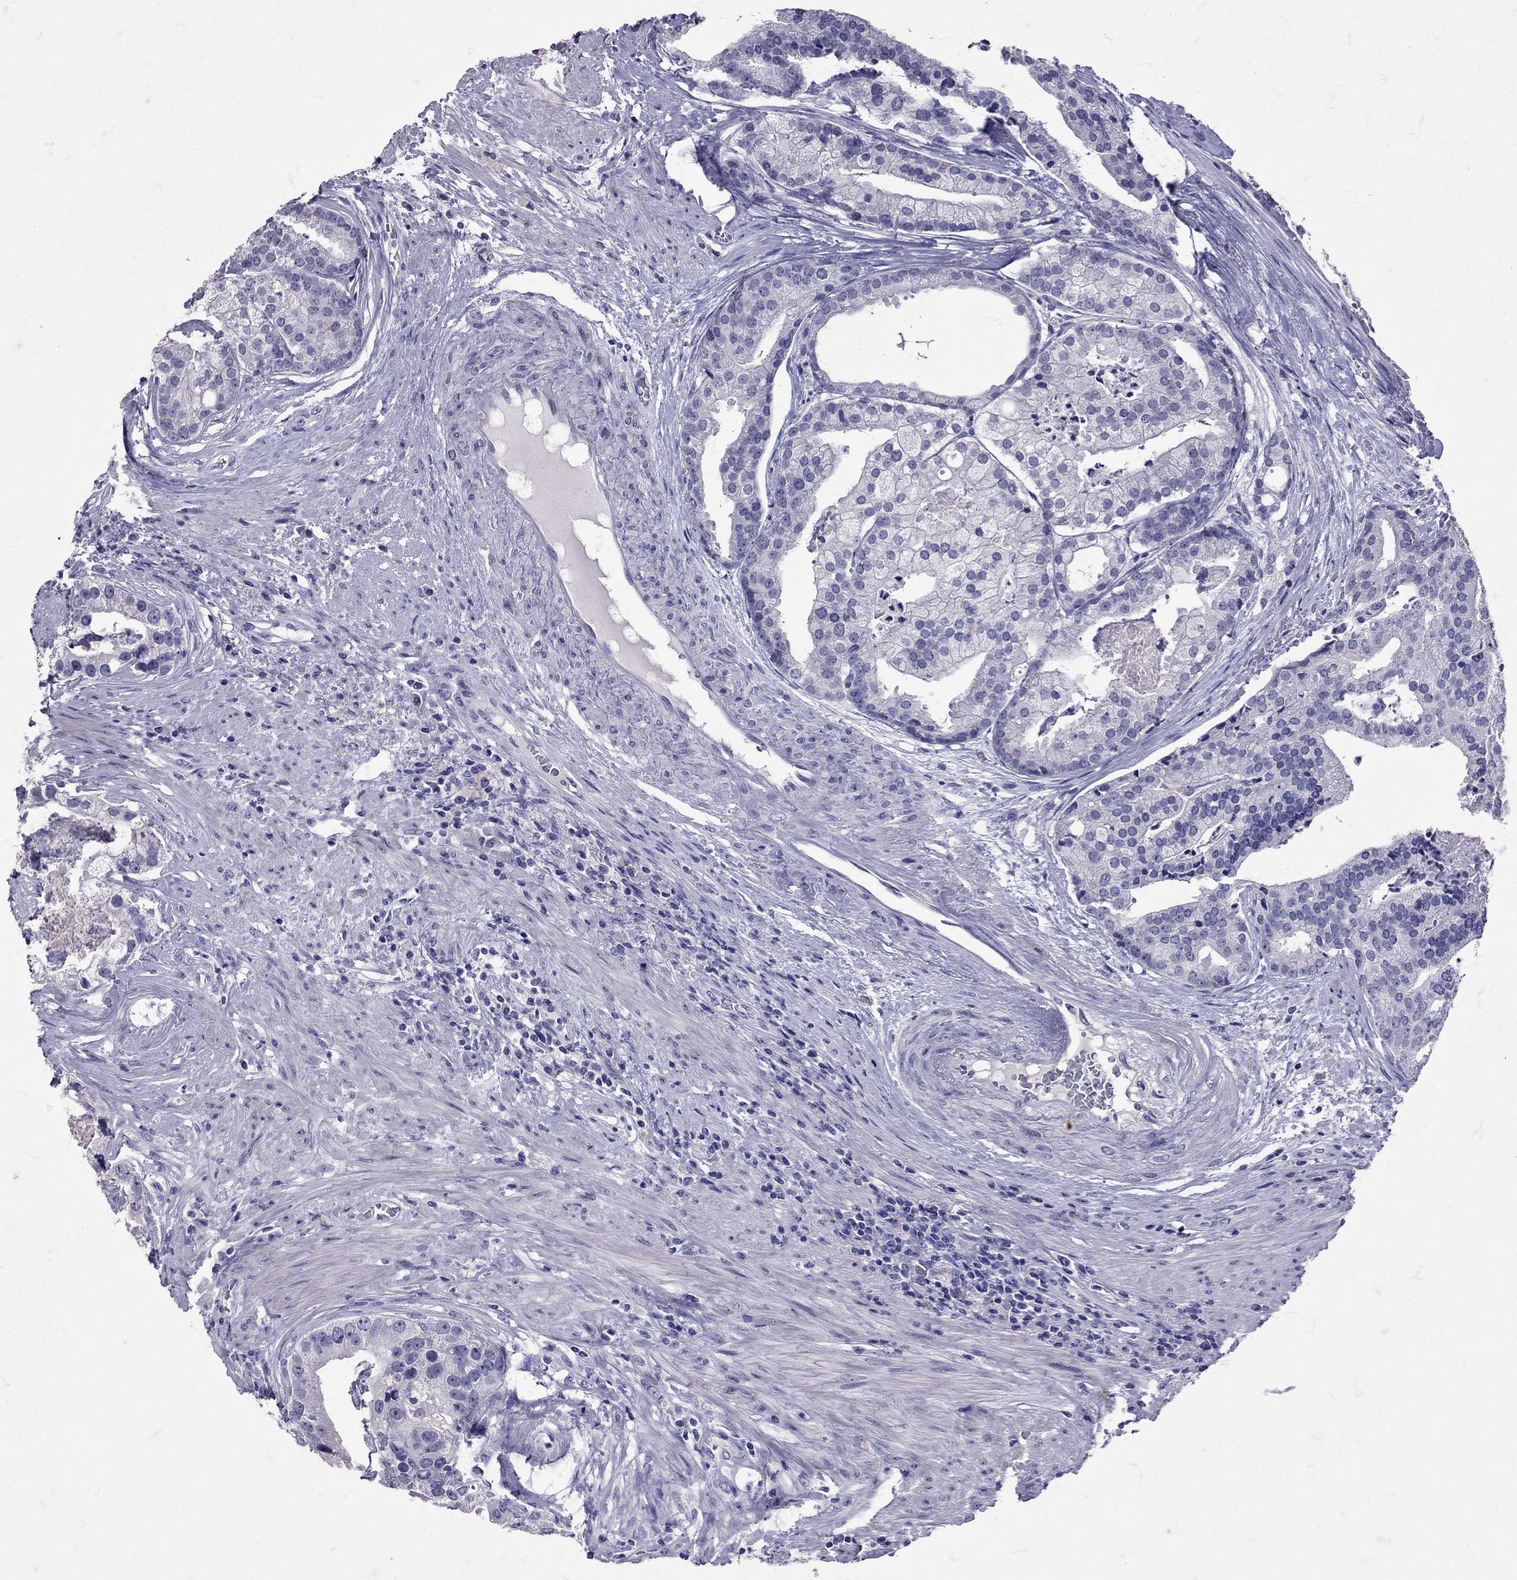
{"staining": {"intensity": "negative", "quantity": "none", "location": "none"}, "tissue": "prostate cancer", "cell_type": "Tumor cells", "image_type": "cancer", "snomed": [{"axis": "morphology", "description": "Adenocarcinoma, NOS"}, {"axis": "topography", "description": "Prostate and seminal vesicle, NOS"}, {"axis": "topography", "description": "Prostate"}], "caption": "This is an immunohistochemistry image of human prostate cancer. There is no expression in tumor cells.", "gene": "SST", "patient": {"sex": "male", "age": 44}}